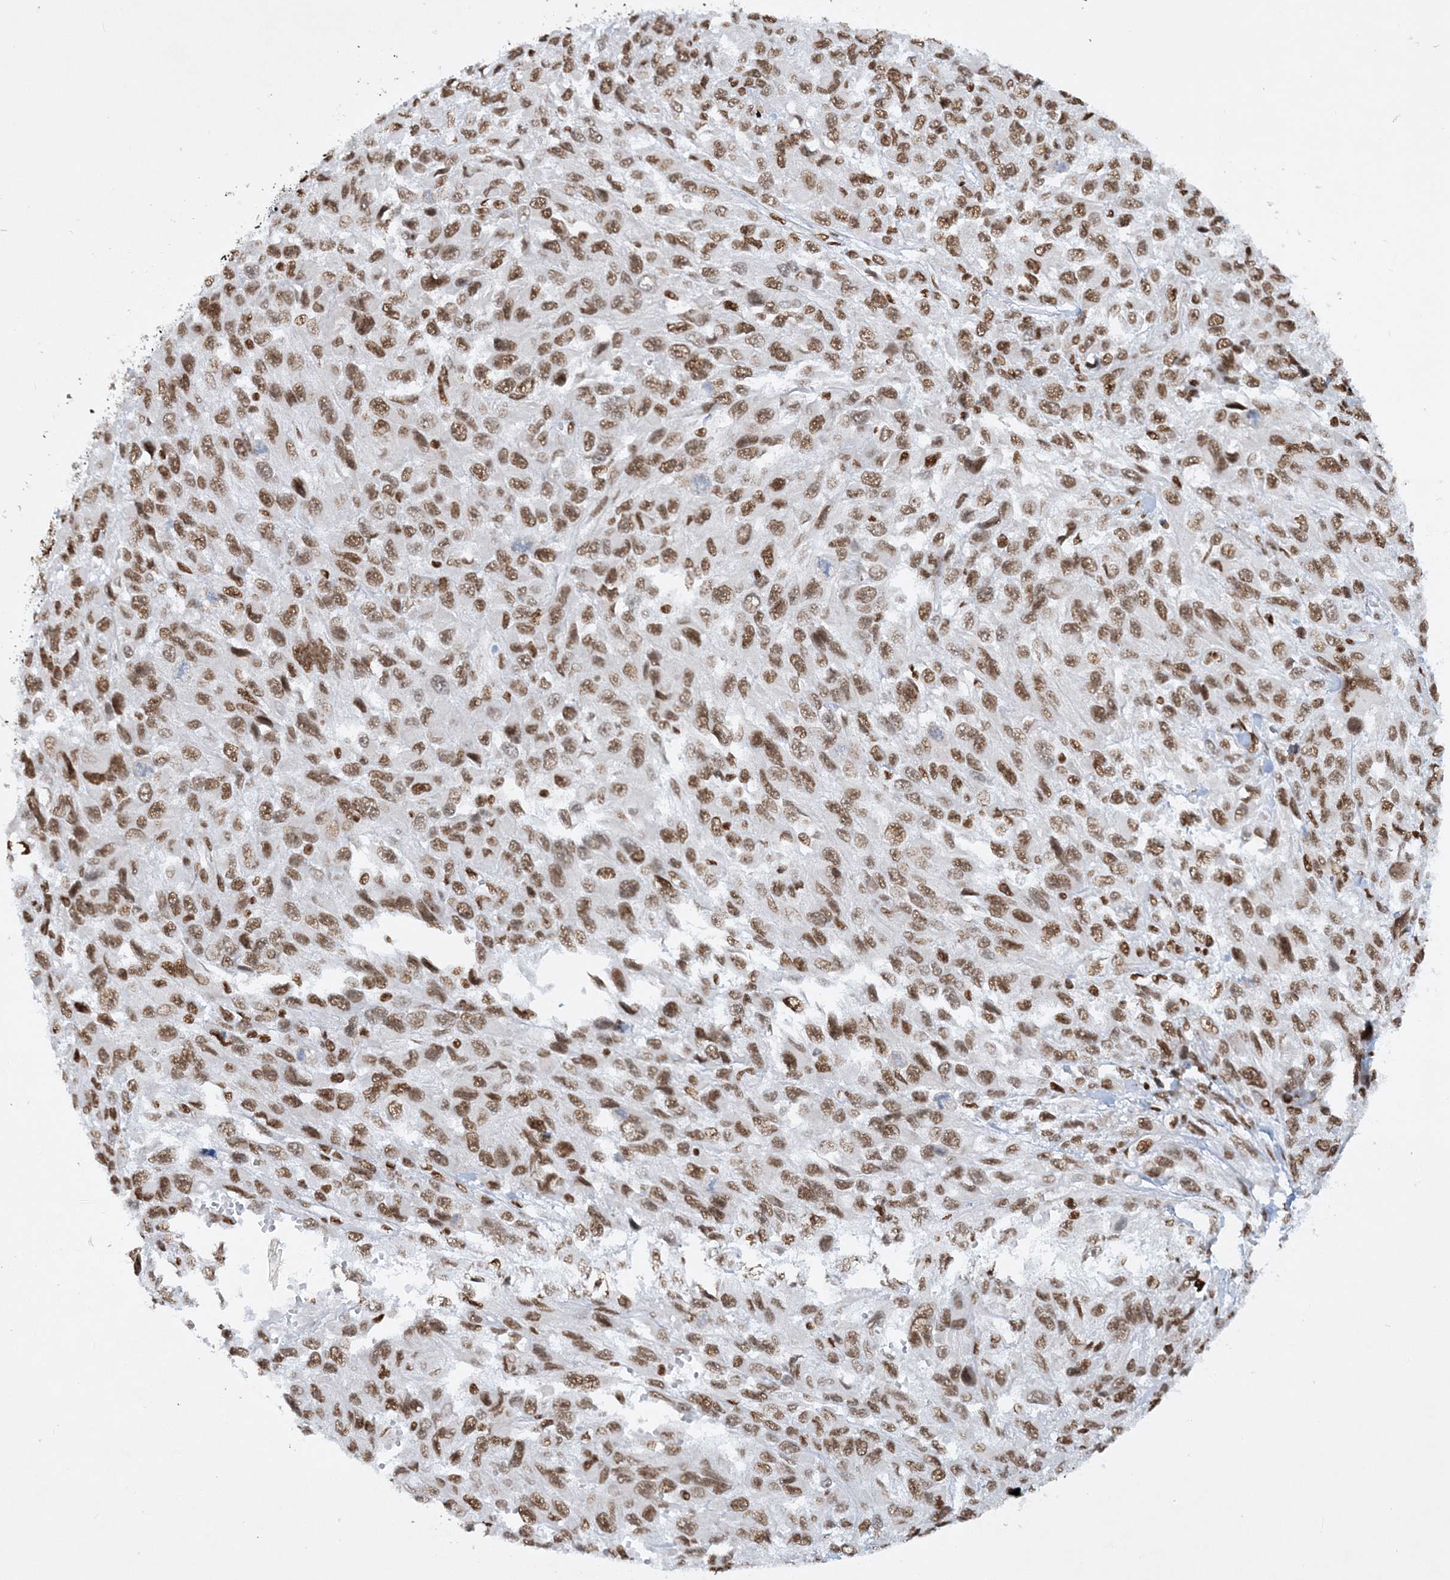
{"staining": {"intensity": "moderate", "quantity": ">75%", "location": "nuclear"}, "tissue": "melanoma", "cell_type": "Tumor cells", "image_type": "cancer", "snomed": [{"axis": "morphology", "description": "Malignant melanoma, NOS"}, {"axis": "topography", "description": "Skin"}], "caption": "Immunohistochemical staining of malignant melanoma reveals medium levels of moderate nuclear expression in approximately >75% of tumor cells. (DAB (3,3'-diaminobenzidine) IHC with brightfield microscopy, high magnification).", "gene": "DELE1", "patient": {"sex": "female", "age": 96}}